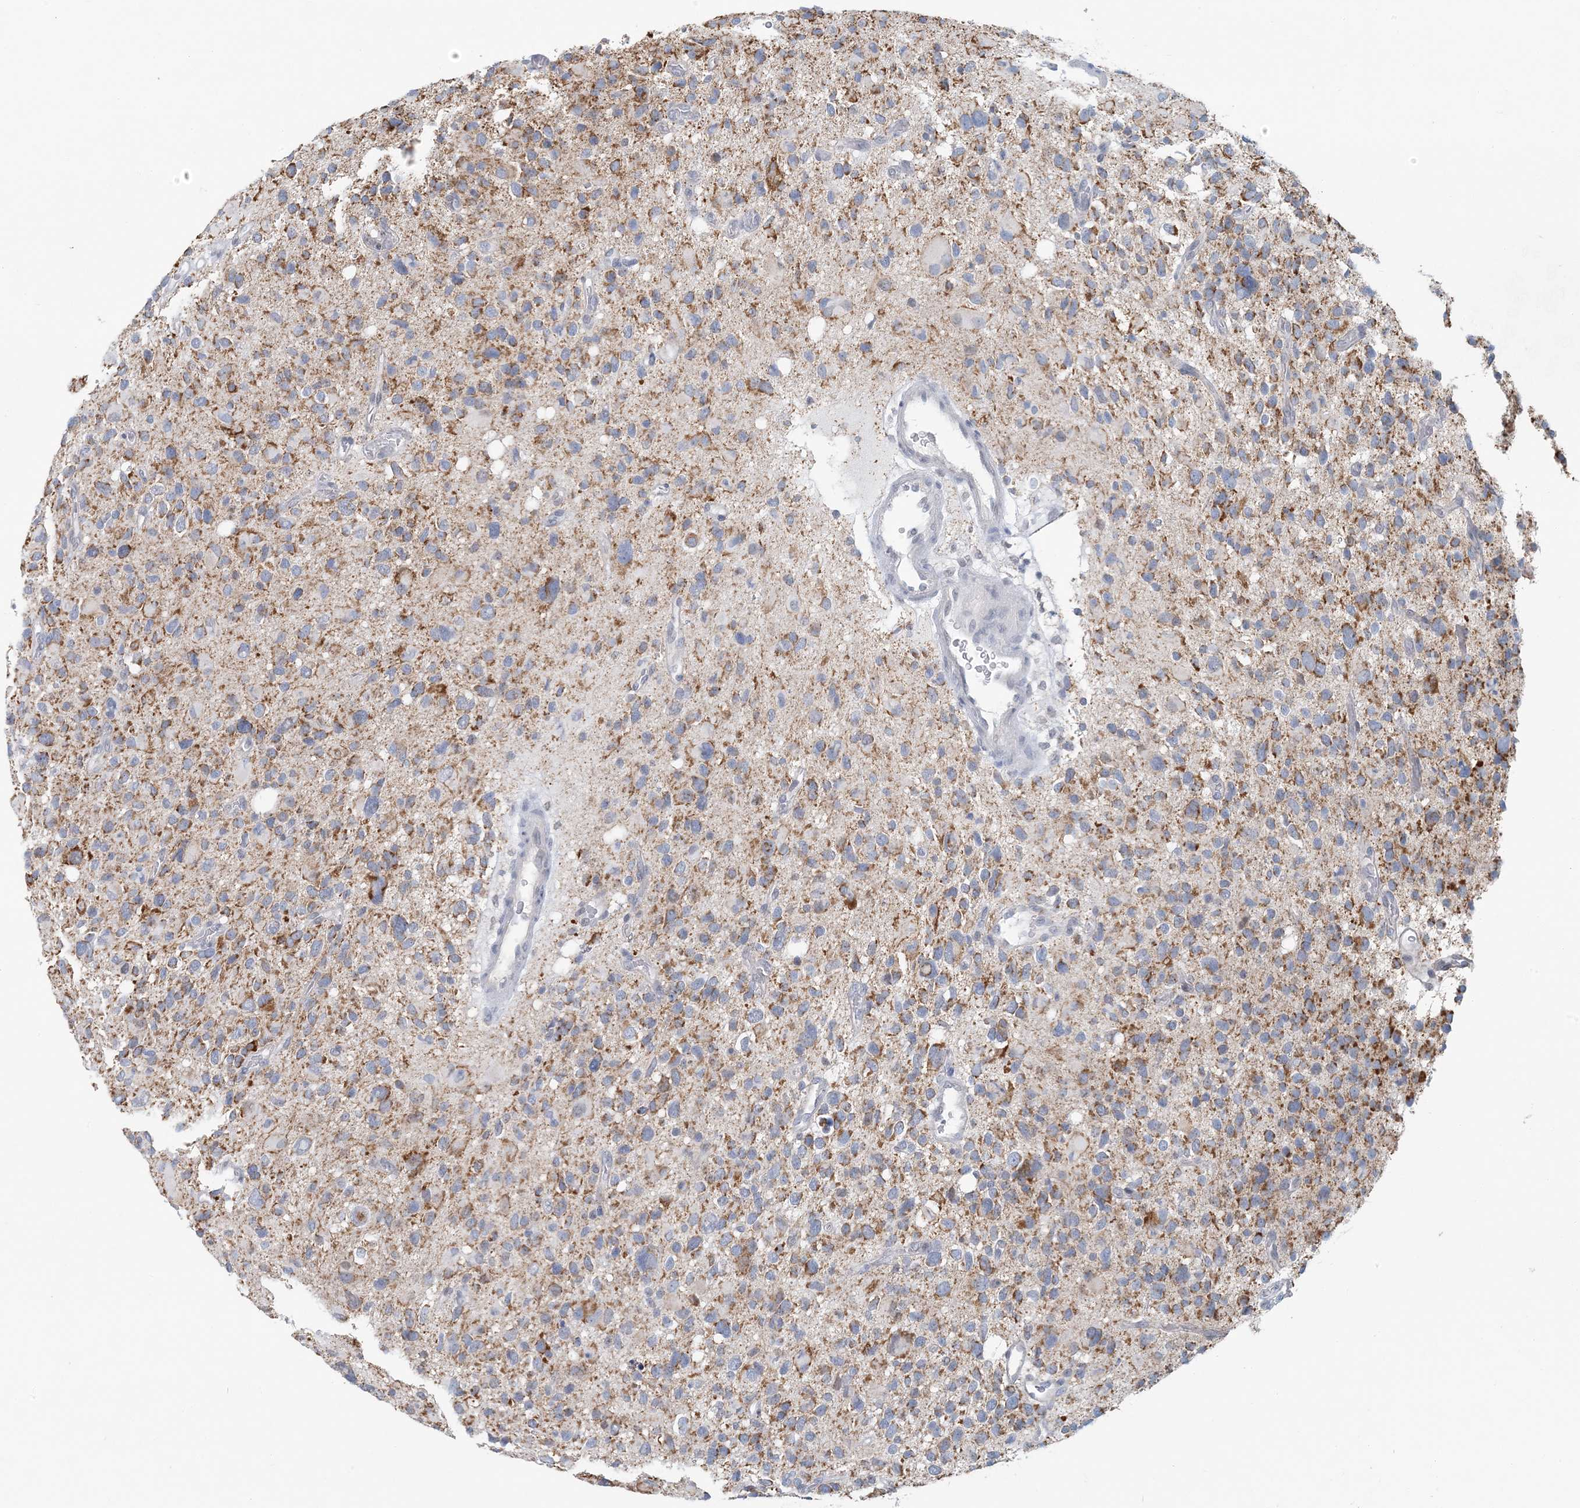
{"staining": {"intensity": "moderate", "quantity": "25%-75%", "location": "cytoplasmic/membranous"}, "tissue": "glioma", "cell_type": "Tumor cells", "image_type": "cancer", "snomed": [{"axis": "morphology", "description": "Glioma, malignant, High grade"}, {"axis": "topography", "description": "Brain"}], "caption": "IHC micrograph of neoplastic tissue: malignant glioma (high-grade) stained using immunohistochemistry shows medium levels of moderate protein expression localized specifically in the cytoplasmic/membranous of tumor cells, appearing as a cytoplasmic/membranous brown color.", "gene": "BDH1", "patient": {"sex": "male", "age": 48}}